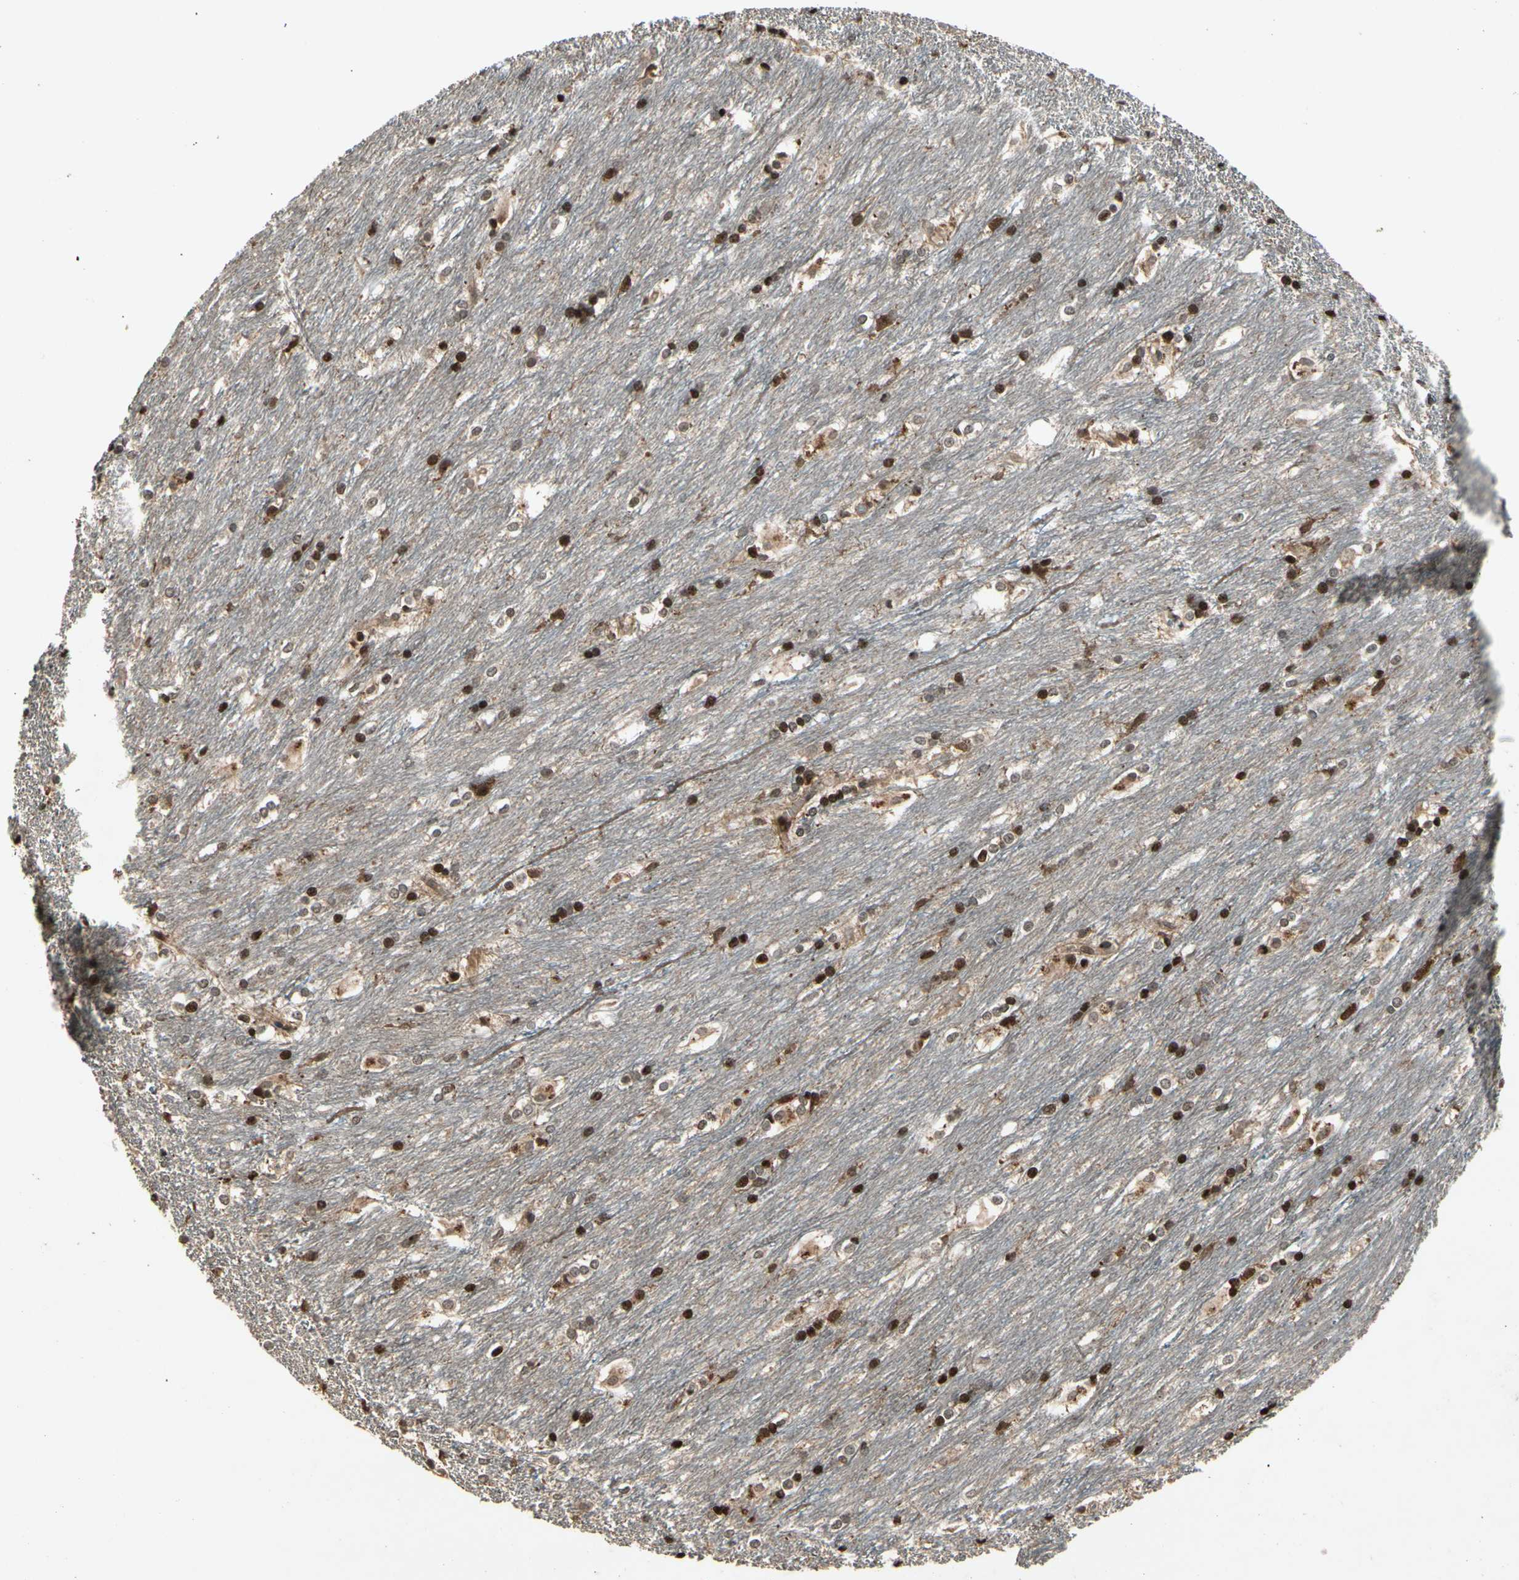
{"staining": {"intensity": "strong", "quantity": ">75%", "location": "nuclear"}, "tissue": "caudate", "cell_type": "Glial cells", "image_type": "normal", "snomed": [{"axis": "morphology", "description": "Normal tissue, NOS"}, {"axis": "topography", "description": "Lateral ventricle wall"}], "caption": "Benign caudate was stained to show a protein in brown. There is high levels of strong nuclear positivity in approximately >75% of glial cells. (brown staining indicates protein expression, while blue staining denotes nuclei).", "gene": "GLRX", "patient": {"sex": "female", "age": 19}}